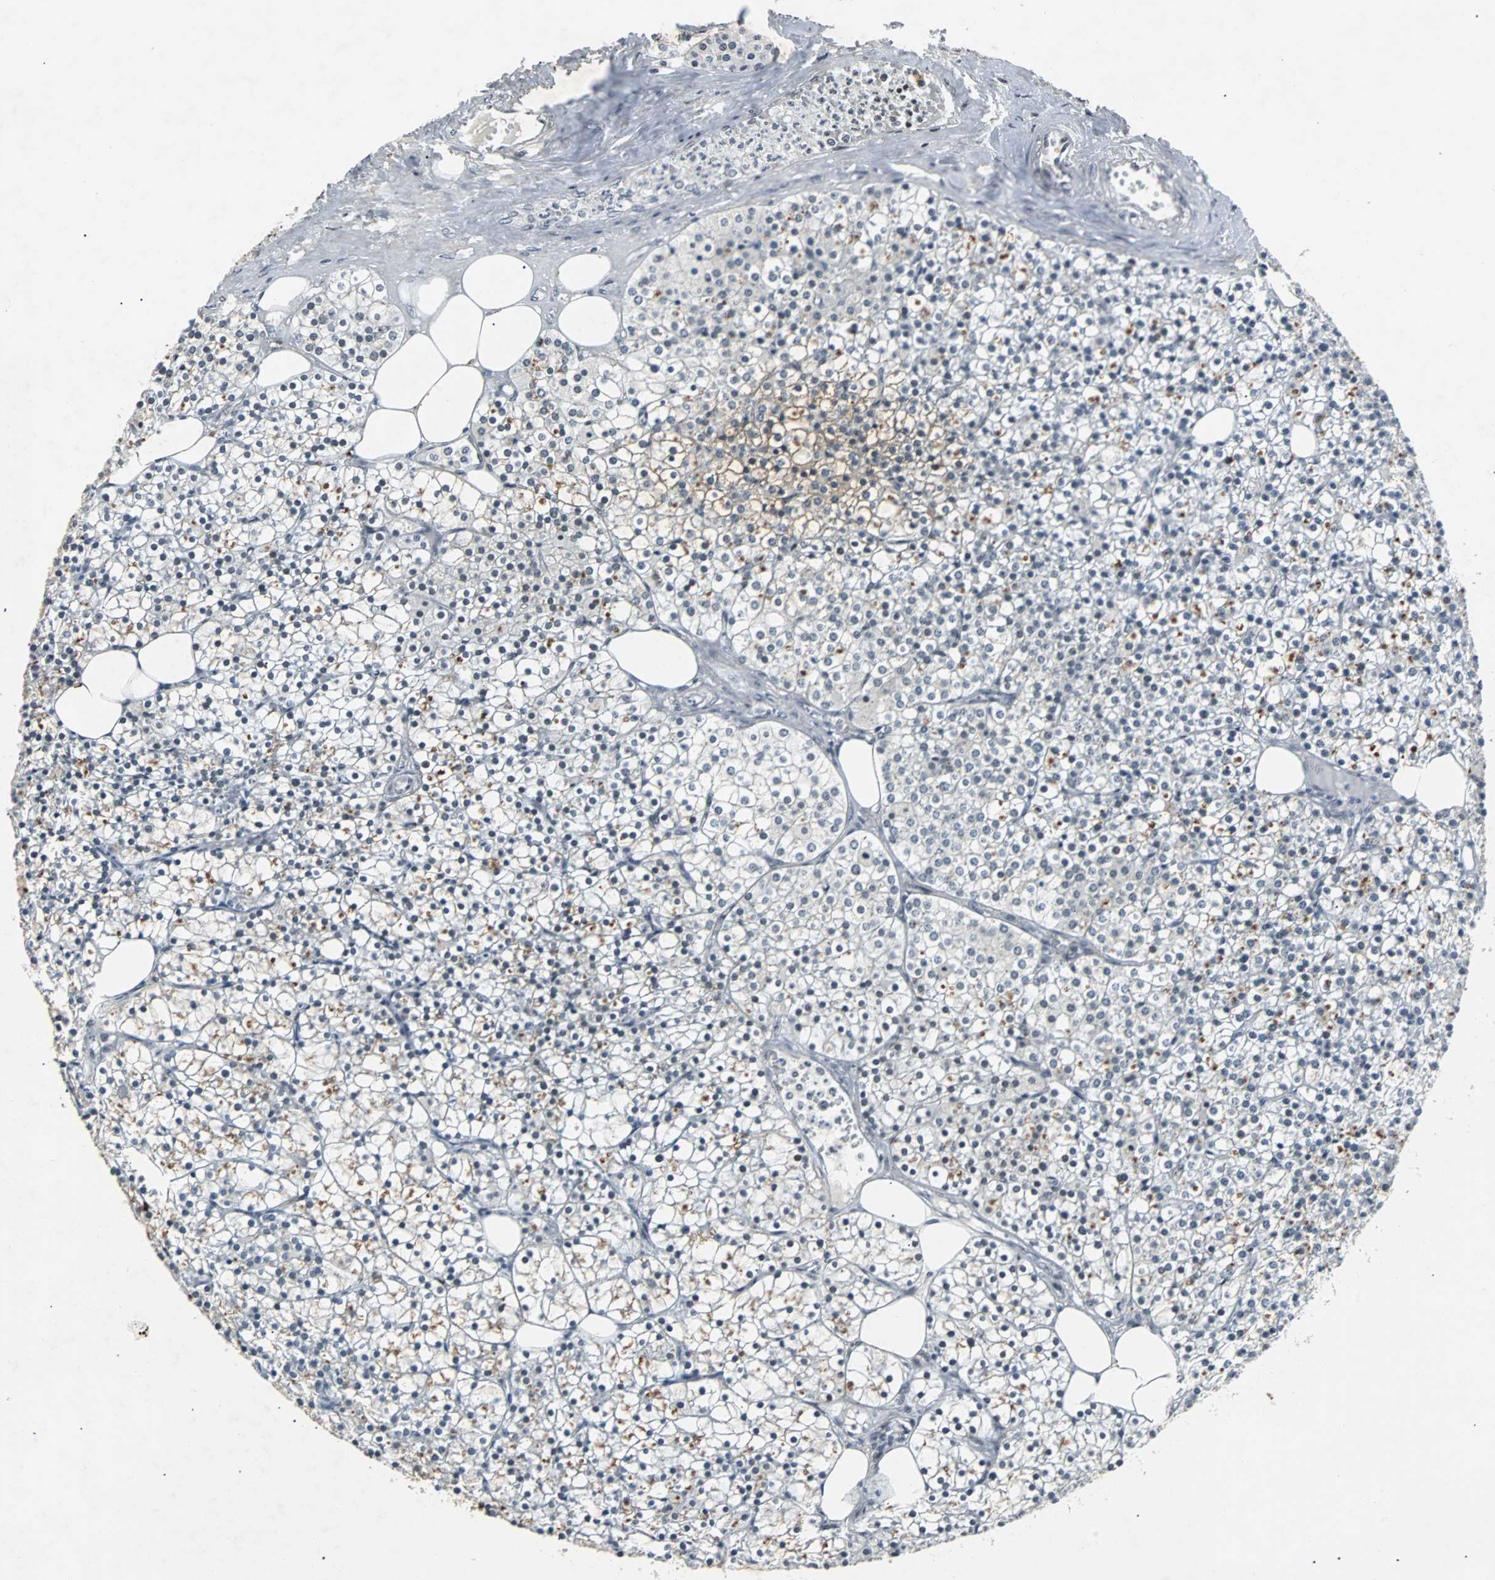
{"staining": {"intensity": "moderate", "quantity": "<25%", "location": "cytoplasmic/membranous"}, "tissue": "parathyroid gland", "cell_type": "Glandular cells", "image_type": "normal", "snomed": [{"axis": "morphology", "description": "Normal tissue, NOS"}, {"axis": "topography", "description": "Parathyroid gland"}], "caption": "Unremarkable parathyroid gland shows moderate cytoplasmic/membranous staining in about <25% of glandular cells, visualized by immunohistochemistry. Ihc stains the protein in brown and the nuclei are stained blue.", "gene": "GATAD2A", "patient": {"sex": "female", "age": 63}}